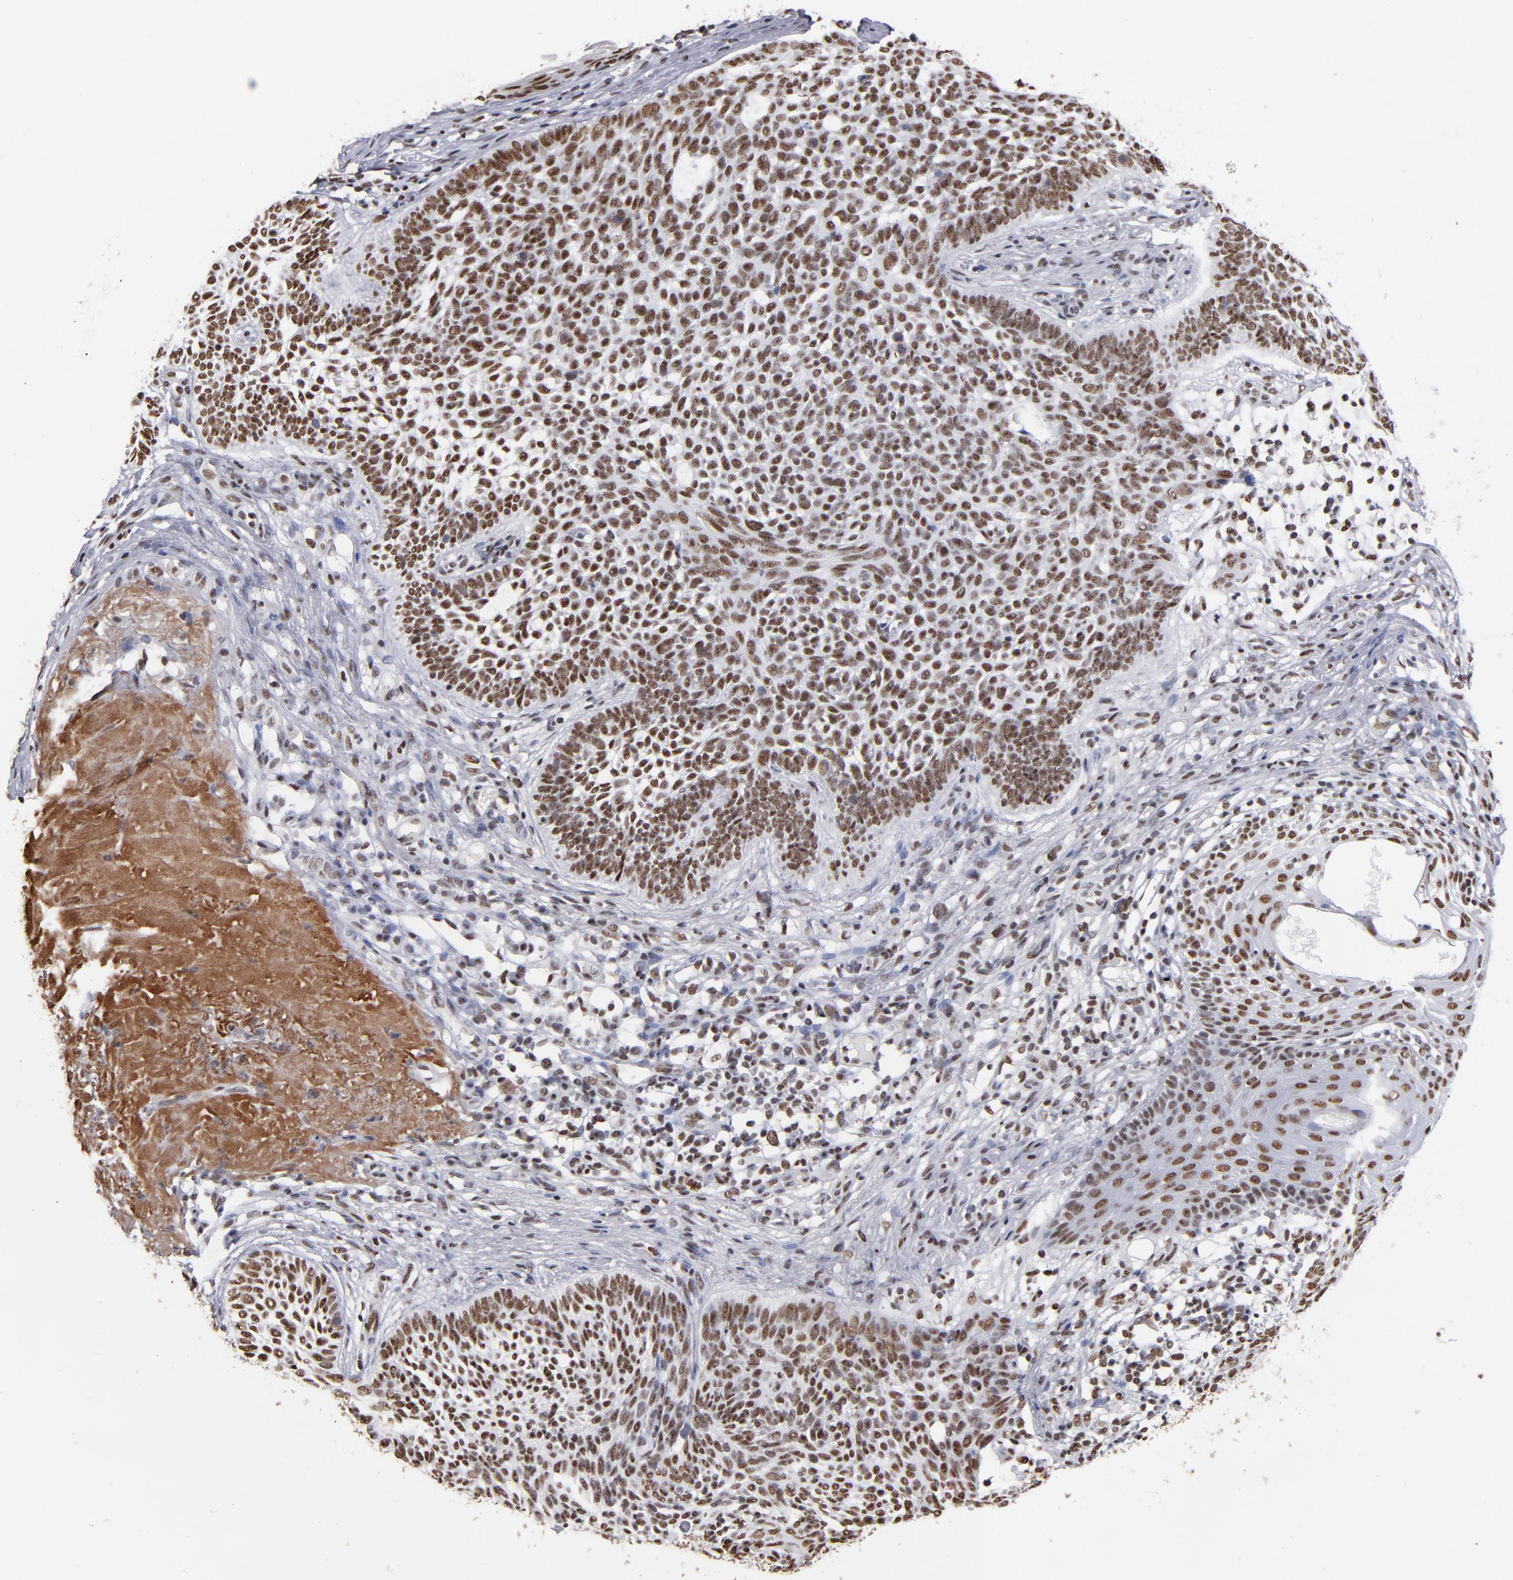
{"staining": {"intensity": "strong", "quantity": ">75%", "location": "nuclear"}, "tissue": "skin cancer", "cell_type": "Tumor cells", "image_type": "cancer", "snomed": [{"axis": "morphology", "description": "Basal cell carcinoma"}, {"axis": "topography", "description": "Skin"}], "caption": "Skin cancer was stained to show a protein in brown. There is high levels of strong nuclear positivity in about >75% of tumor cells.", "gene": "MN1", "patient": {"sex": "male", "age": 74}}